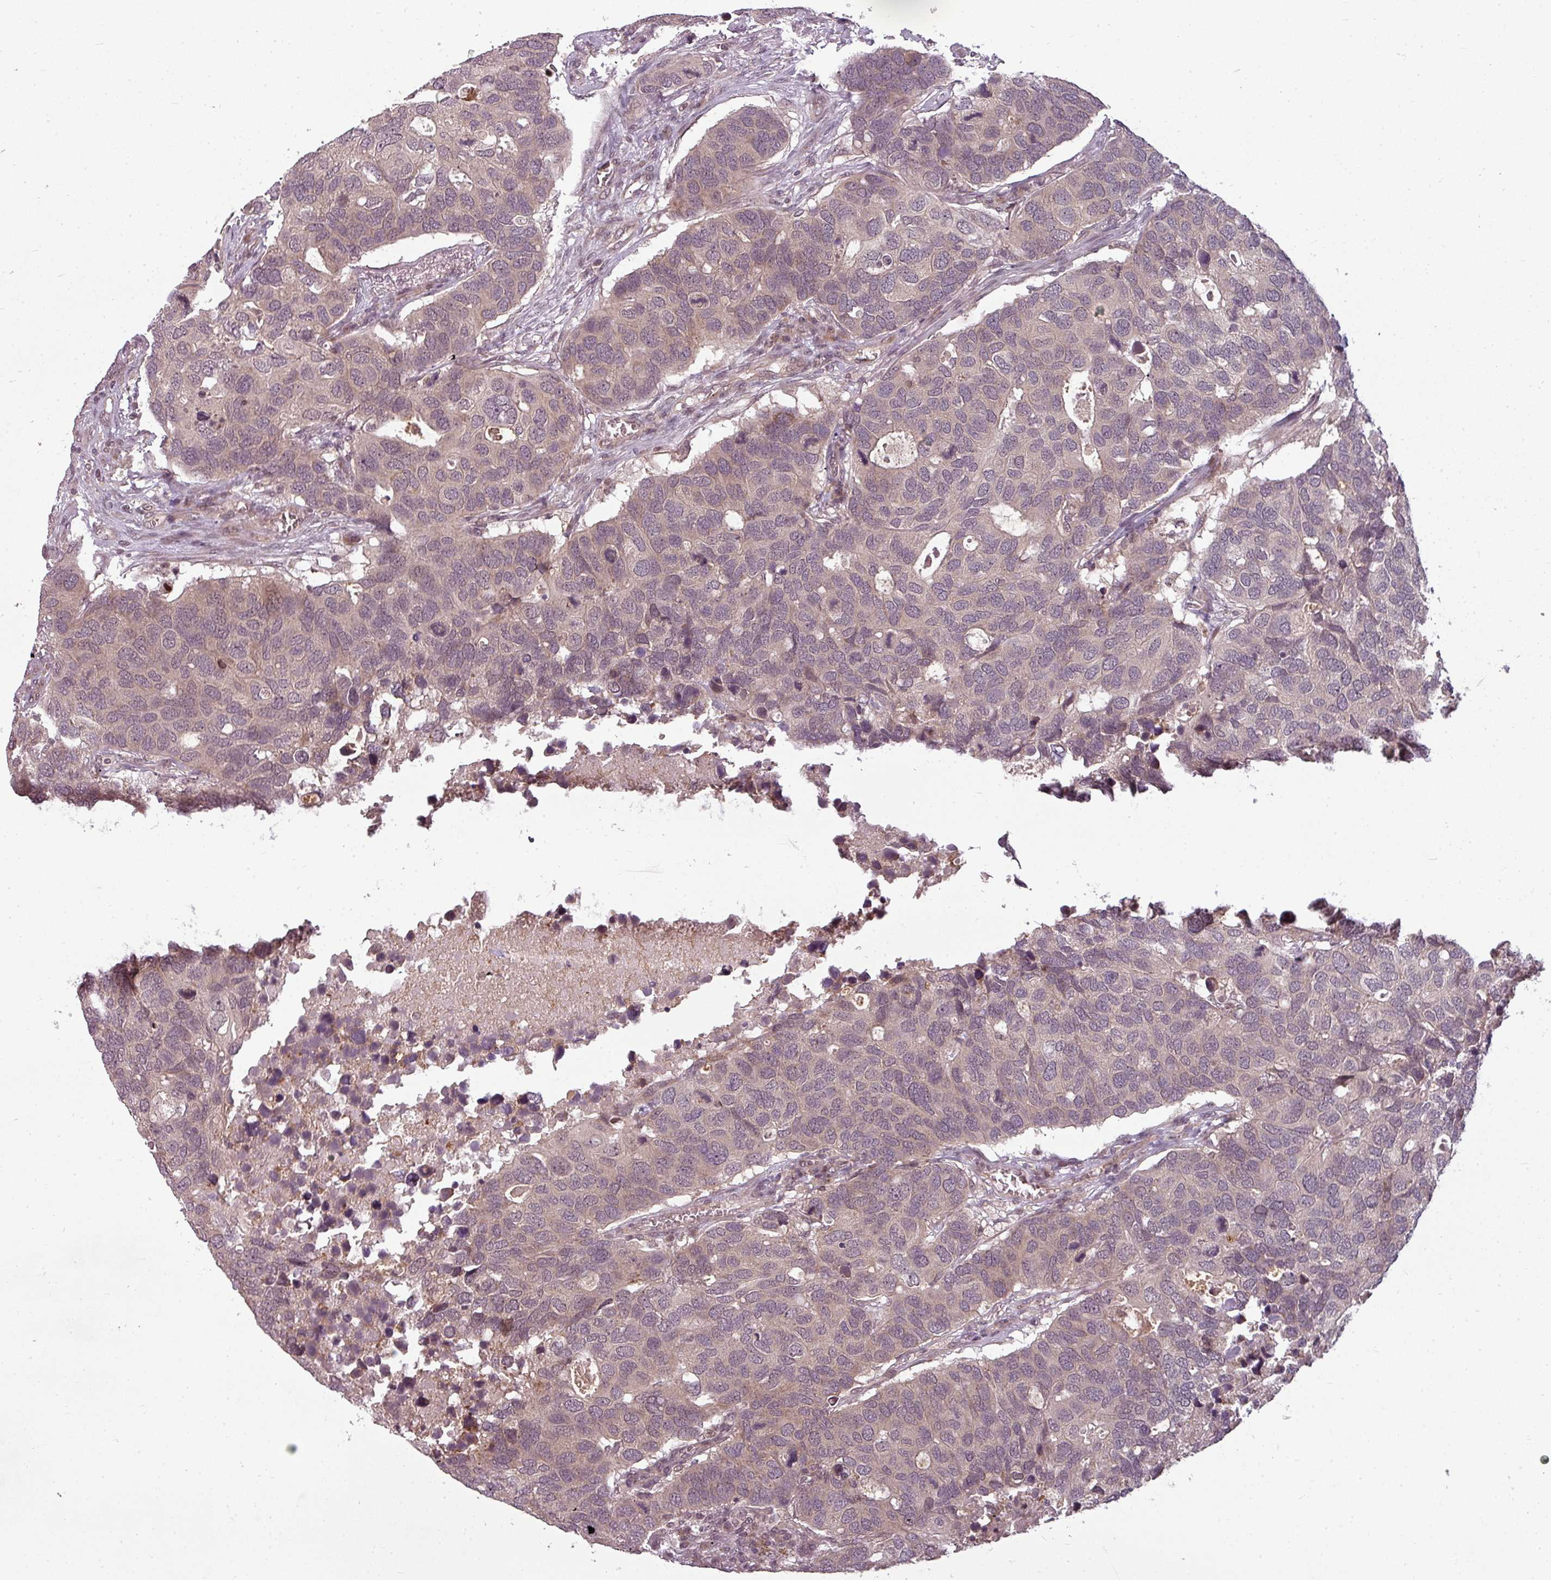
{"staining": {"intensity": "weak", "quantity": "<25%", "location": "cytoplasmic/membranous"}, "tissue": "breast cancer", "cell_type": "Tumor cells", "image_type": "cancer", "snomed": [{"axis": "morphology", "description": "Duct carcinoma"}, {"axis": "topography", "description": "Breast"}], "caption": "An IHC photomicrograph of breast cancer (invasive ductal carcinoma) is shown. There is no staining in tumor cells of breast cancer (invasive ductal carcinoma). (Stains: DAB (3,3'-diaminobenzidine) immunohistochemistry (IHC) with hematoxylin counter stain, Microscopy: brightfield microscopy at high magnification).", "gene": "CLIC1", "patient": {"sex": "female", "age": 83}}